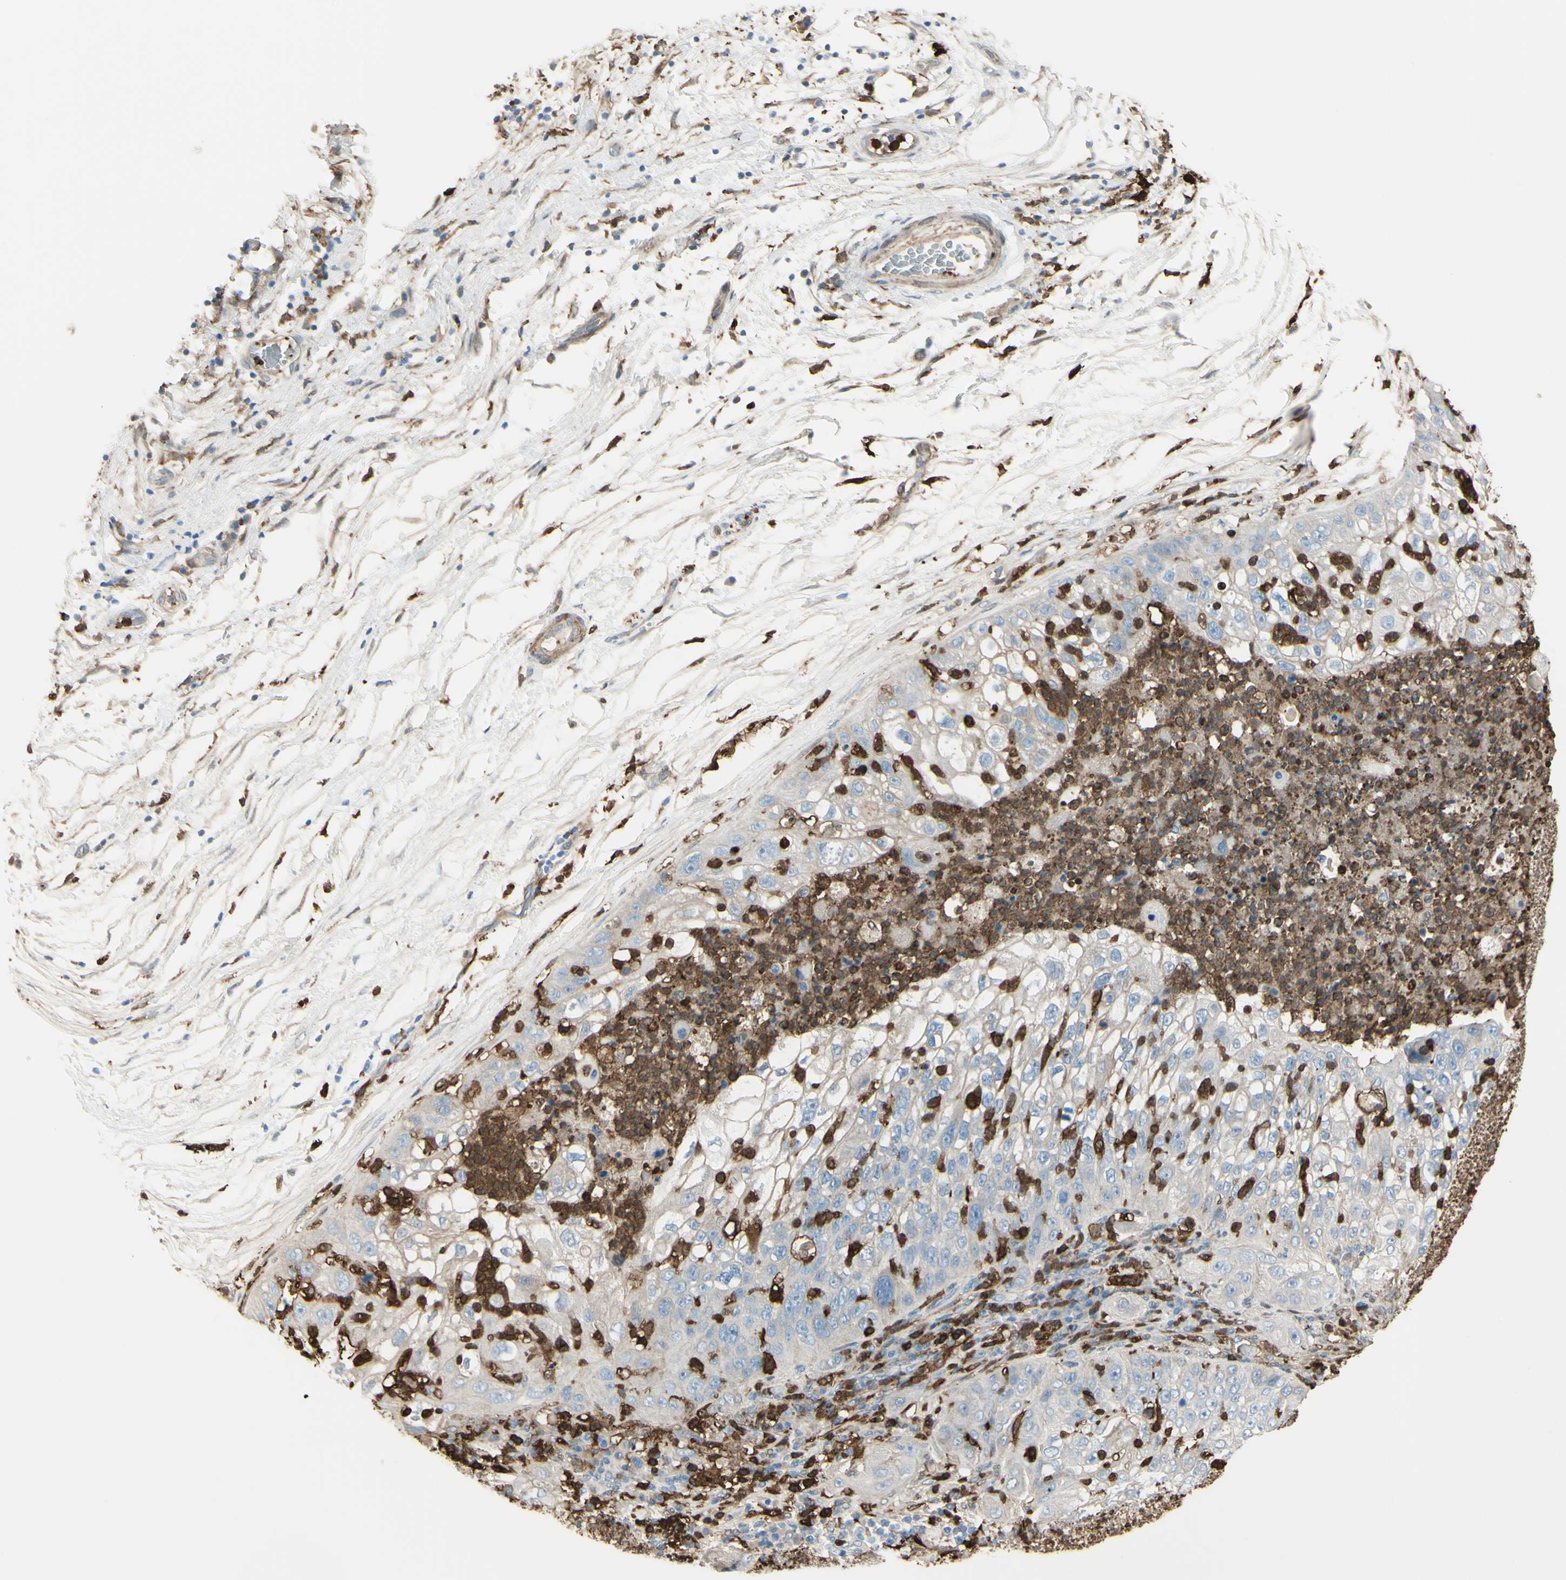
{"staining": {"intensity": "weak", "quantity": ">75%", "location": "cytoplasmic/membranous"}, "tissue": "lung cancer", "cell_type": "Tumor cells", "image_type": "cancer", "snomed": [{"axis": "morphology", "description": "Inflammation, NOS"}, {"axis": "morphology", "description": "Squamous cell carcinoma, NOS"}, {"axis": "topography", "description": "Lymph node"}, {"axis": "topography", "description": "Soft tissue"}, {"axis": "topography", "description": "Lung"}], "caption": "Squamous cell carcinoma (lung) stained with a brown dye shows weak cytoplasmic/membranous positive staining in approximately >75% of tumor cells.", "gene": "GSN", "patient": {"sex": "male", "age": 66}}